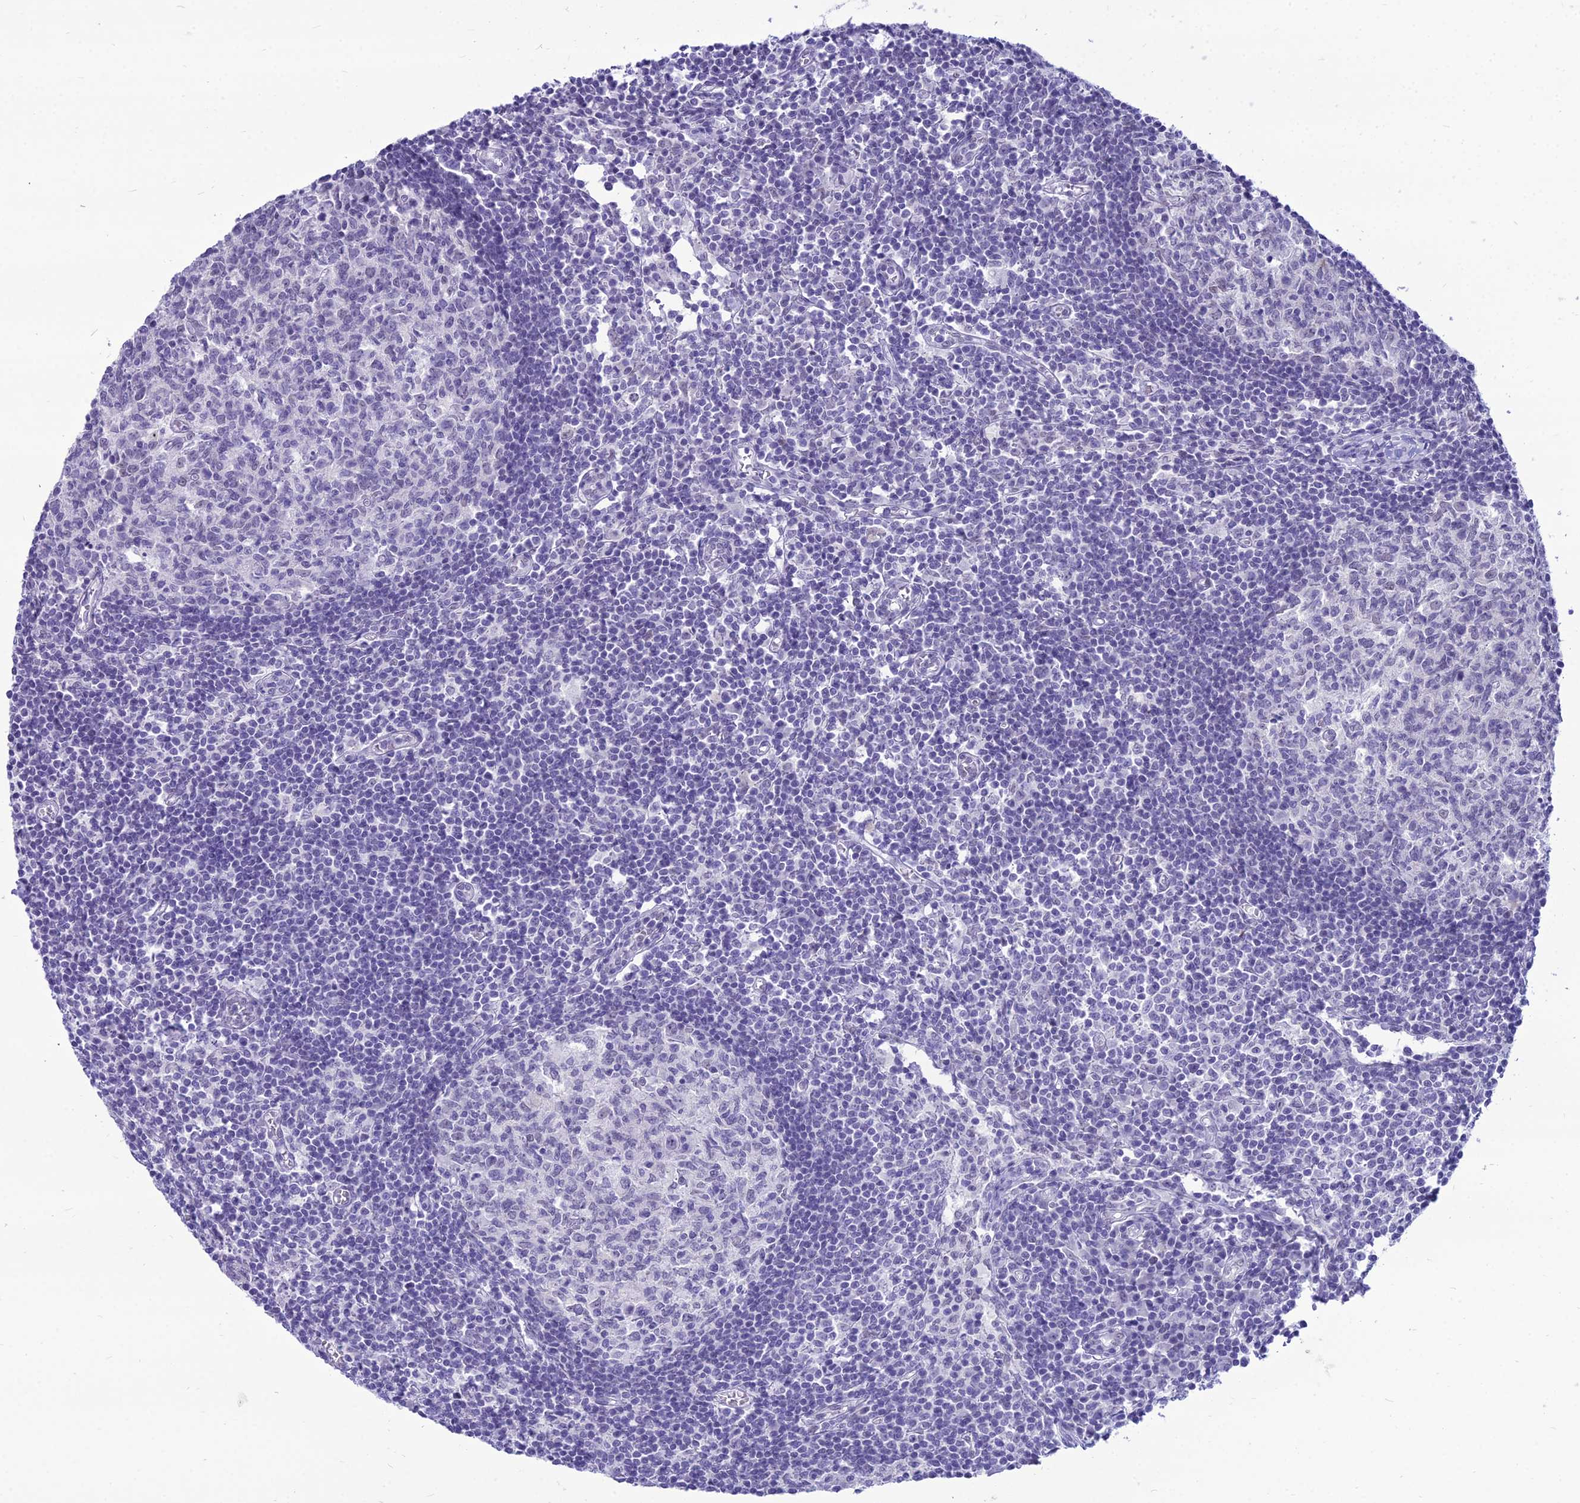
{"staining": {"intensity": "negative", "quantity": "none", "location": "none"}, "tissue": "lymph node", "cell_type": "Germinal center cells", "image_type": "normal", "snomed": [{"axis": "morphology", "description": "Normal tissue, NOS"}, {"axis": "topography", "description": "Lymph node"}], "caption": "This is an immunohistochemistry (IHC) histopathology image of unremarkable lymph node. There is no positivity in germinal center cells.", "gene": "DHX40", "patient": {"sex": "female", "age": 55}}